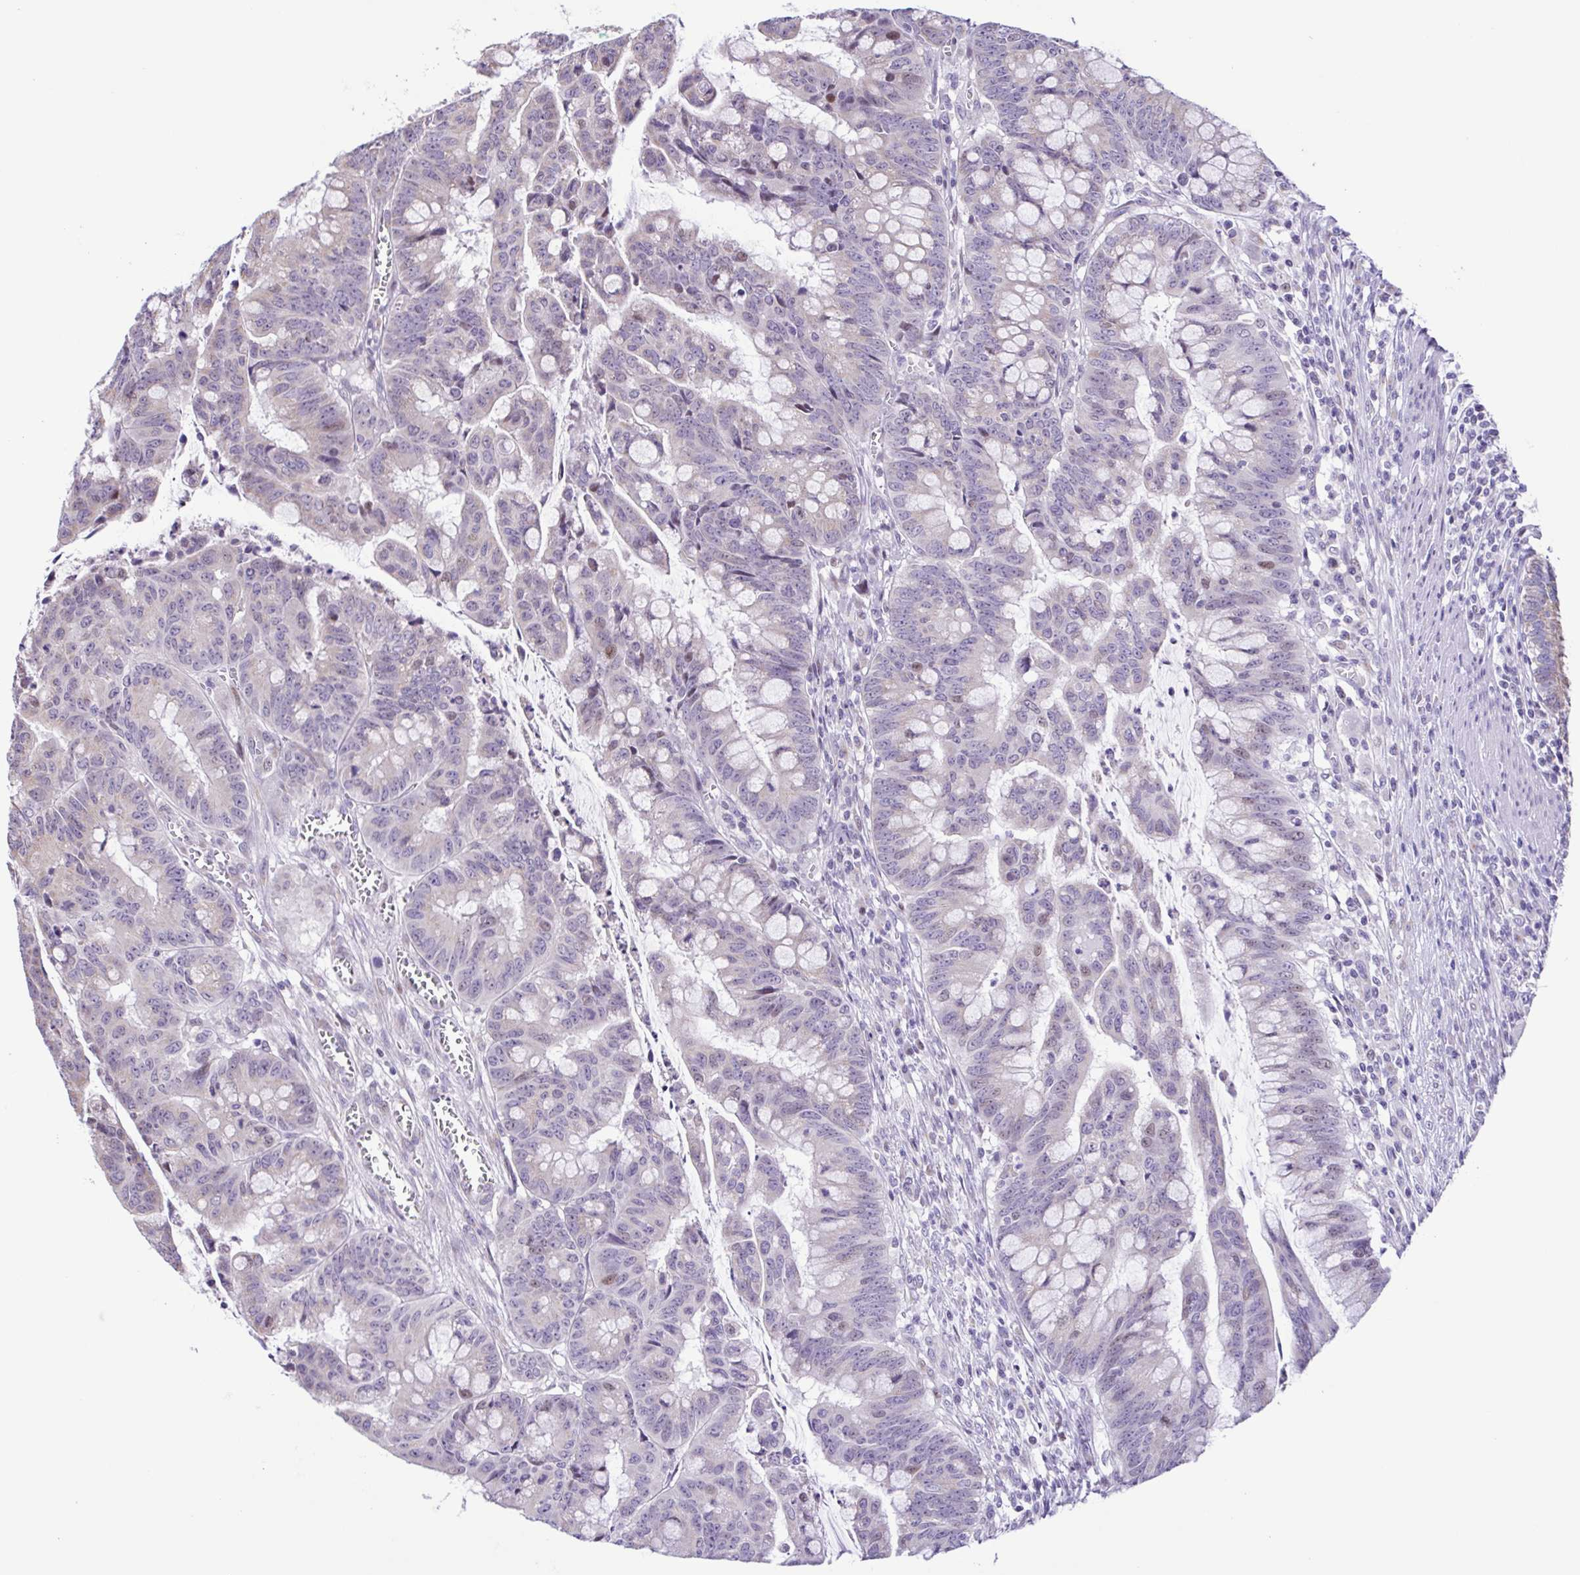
{"staining": {"intensity": "negative", "quantity": "none", "location": "none"}, "tissue": "colorectal cancer", "cell_type": "Tumor cells", "image_type": "cancer", "snomed": [{"axis": "morphology", "description": "Adenocarcinoma, NOS"}, {"axis": "topography", "description": "Colon"}], "caption": "A high-resolution histopathology image shows immunohistochemistry staining of colorectal cancer (adenocarcinoma), which demonstrates no significant staining in tumor cells. (DAB IHC, high magnification).", "gene": "TGM3", "patient": {"sex": "male", "age": 62}}